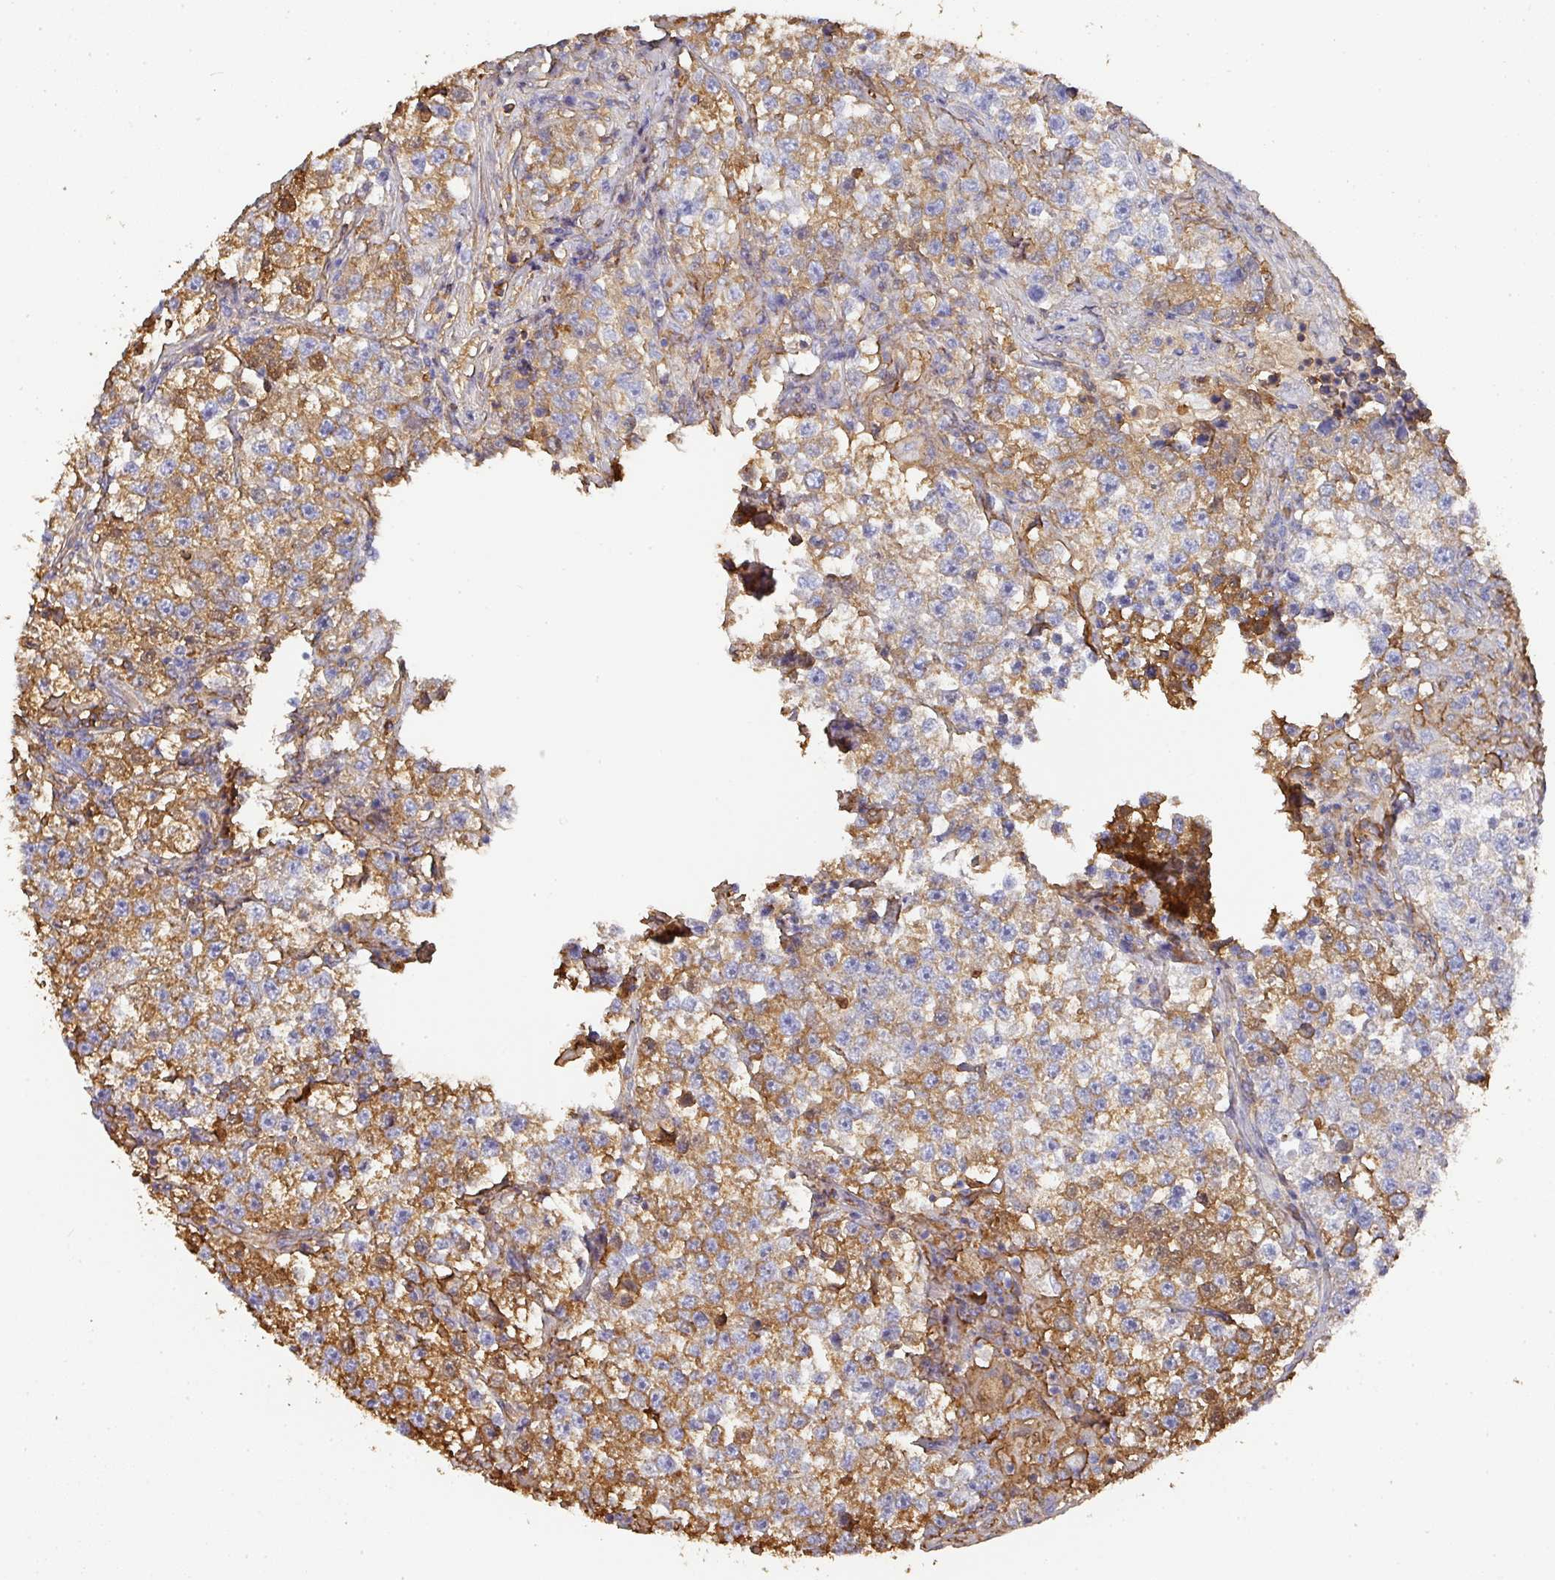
{"staining": {"intensity": "weak", "quantity": "<25%", "location": "cytoplasmic/membranous"}, "tissue": "testis cancer", "cell_type": "Tumor cells", "image_type": "cancer", "snomed": [{"axis": "morphology", "description": "Seminoma, NOS"}, {"axis": "topography", "description": "Testis"}], "caption": "The image shows no staining of tumor cells in testis cancer (seminoma).", "gene": "ALB", "patient": {"sex": "male", "age": 46}}